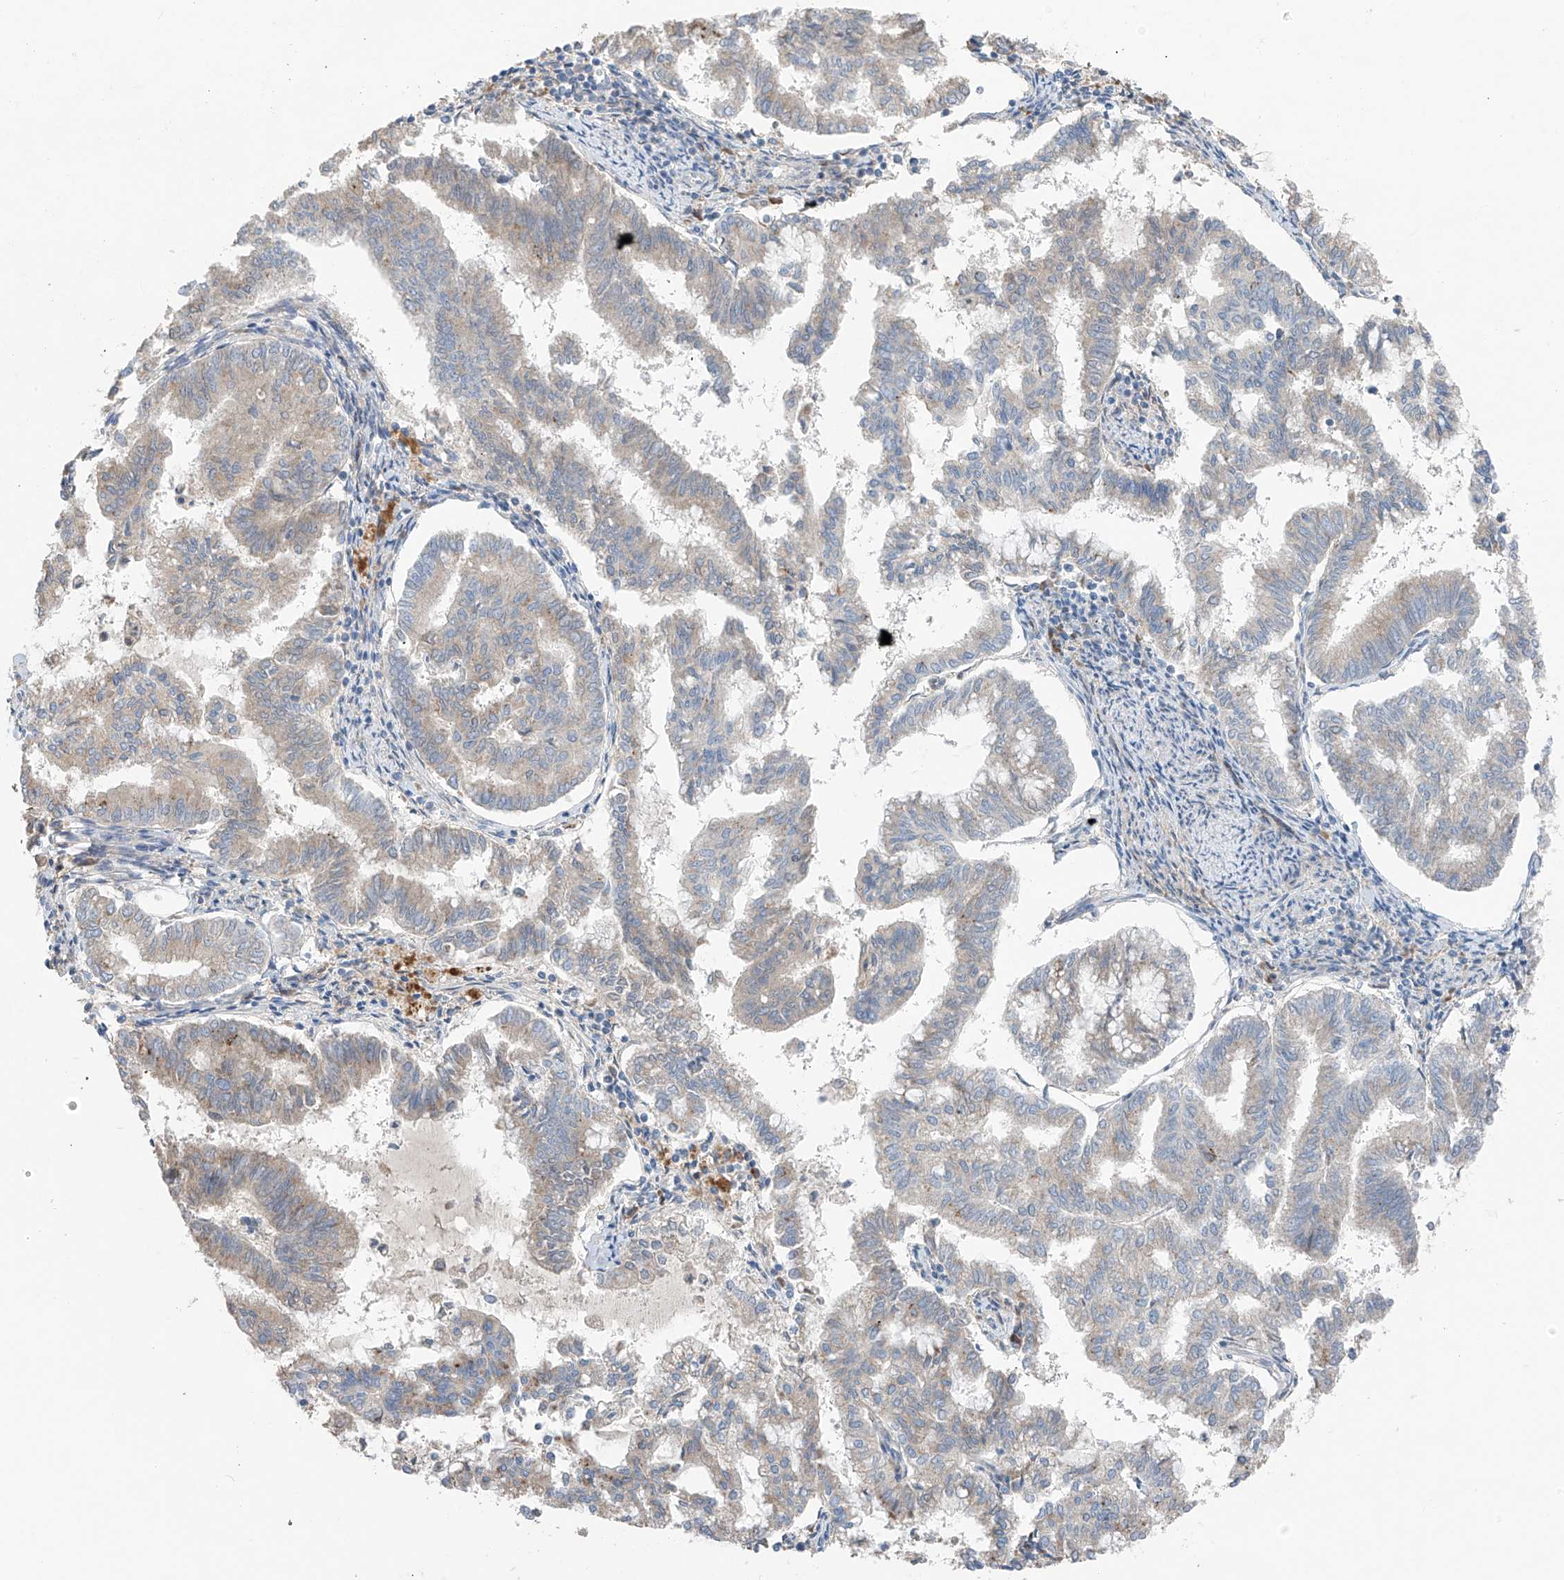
{"staining": {"intensity": "negative", "quantity": "none", "location": "none"}, "tissue": "endometrial cancer", "cell_type": "Tumor cells", "image_type": "cancer", "snomed": [{"axis": "morphology", "description": "Adenocarcinoma, NOS"}, {"axis": "topography", "description": "Endometrium"}], "caption": "Immunohistochemistry (IHC) histopathology image of neoplastic tissue: endometrial adenocarcinoma stained with DAB displays no significant protein expression in tumor cells.", "gene": "GALNTL6", "patient": {"sex": "female", "age": 79}}